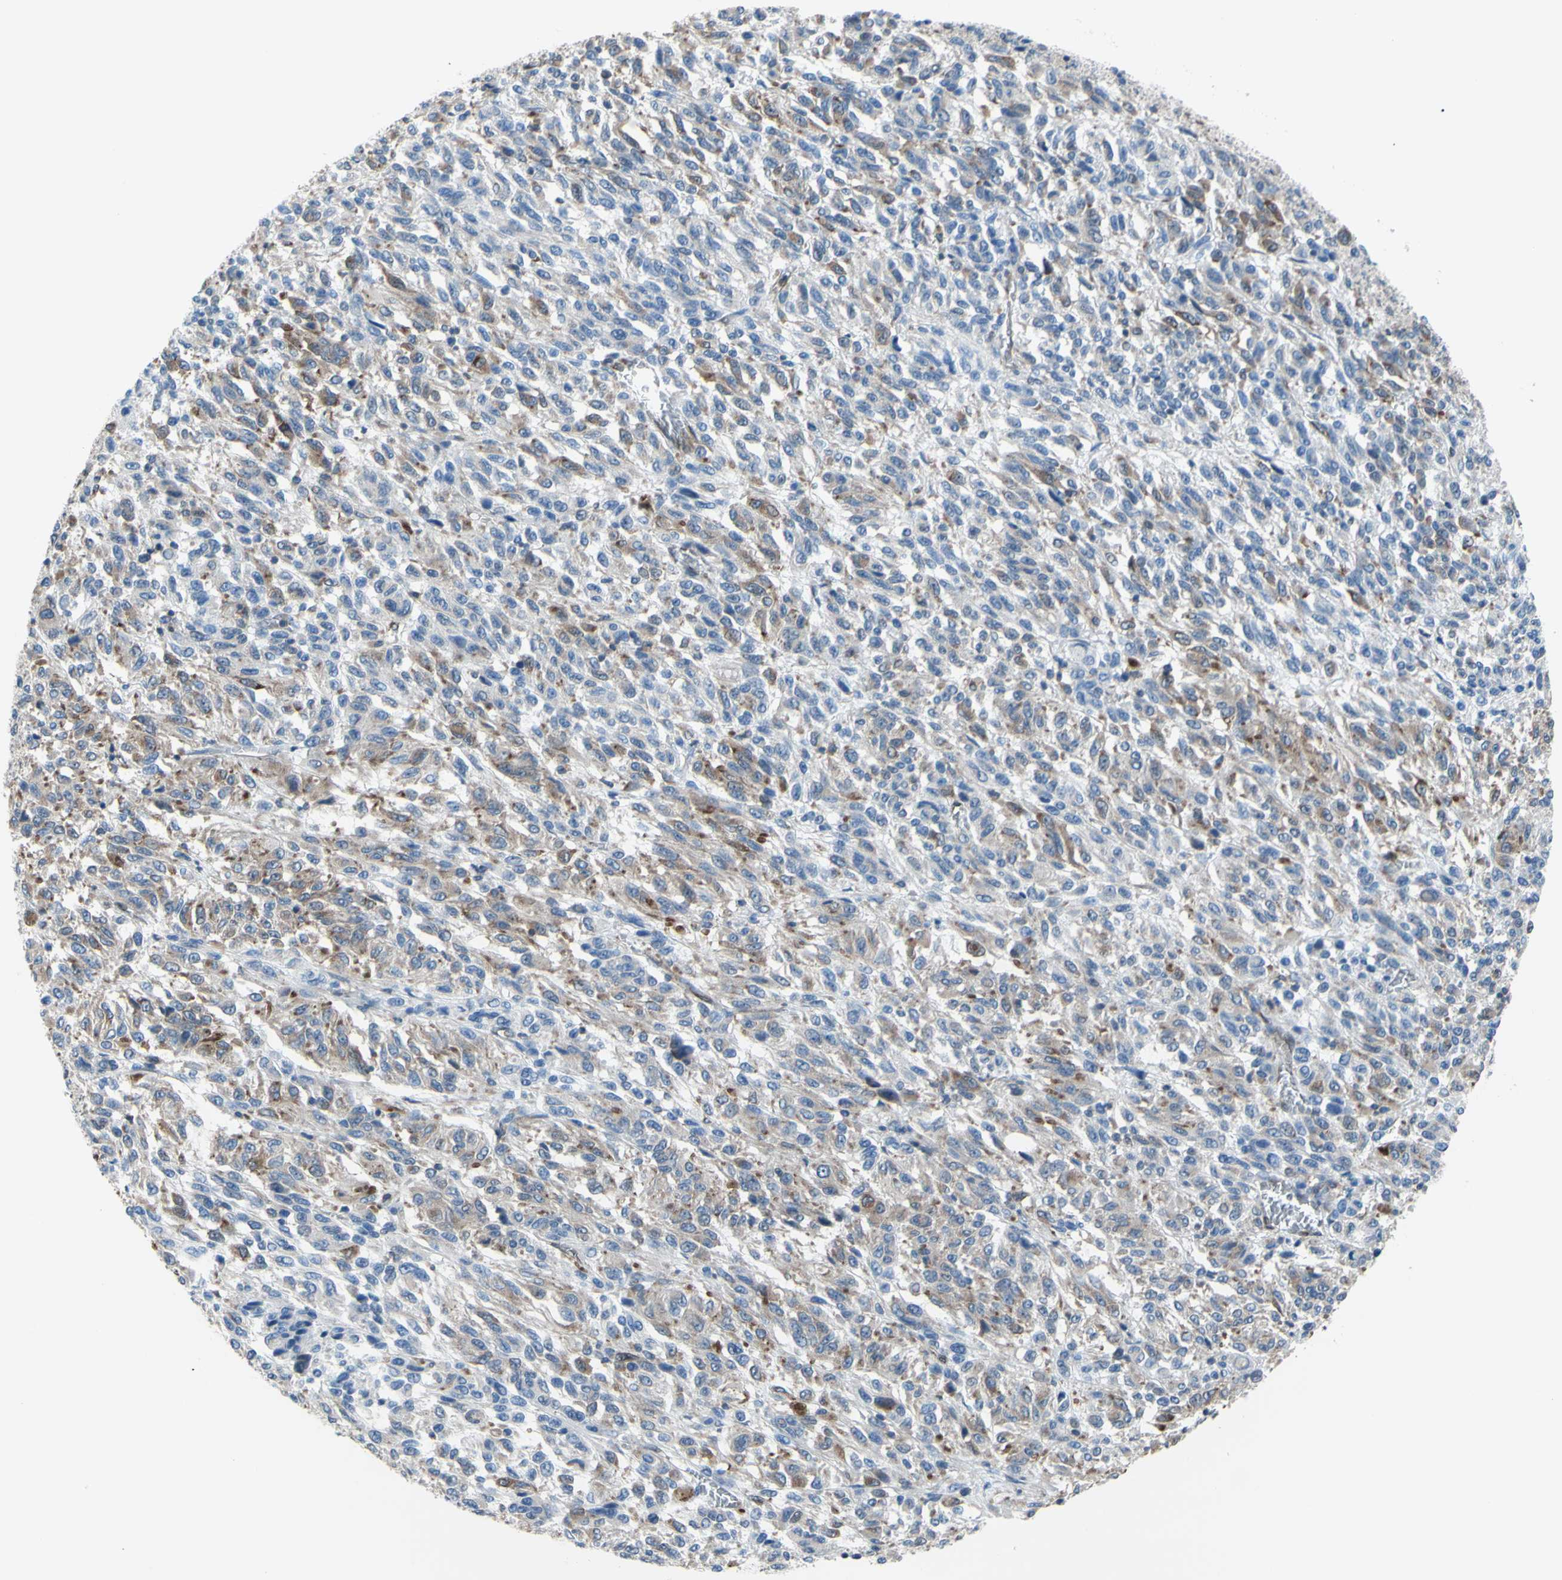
{"staining": {"intensity": "weak", "quantity": ">75%", "location": "cytoplasmic/membranous"}, "tissue": "melanoma", "cell_type": "Tumor cells", "image_type": "cancer", "snomed": [{"axis": "morphology", "description": "Malignant melanoma, Metastatic site"}, {"axis": "topography", "description": "Lung"}], "caption": "Immunohistochemical staining of melanoma displays low levels of weak cytoplasmic/membranous protein positivity in about >75% of tumor cells.", "gene": "MGST2", "patient": {"sex": "male", "age": 64}}